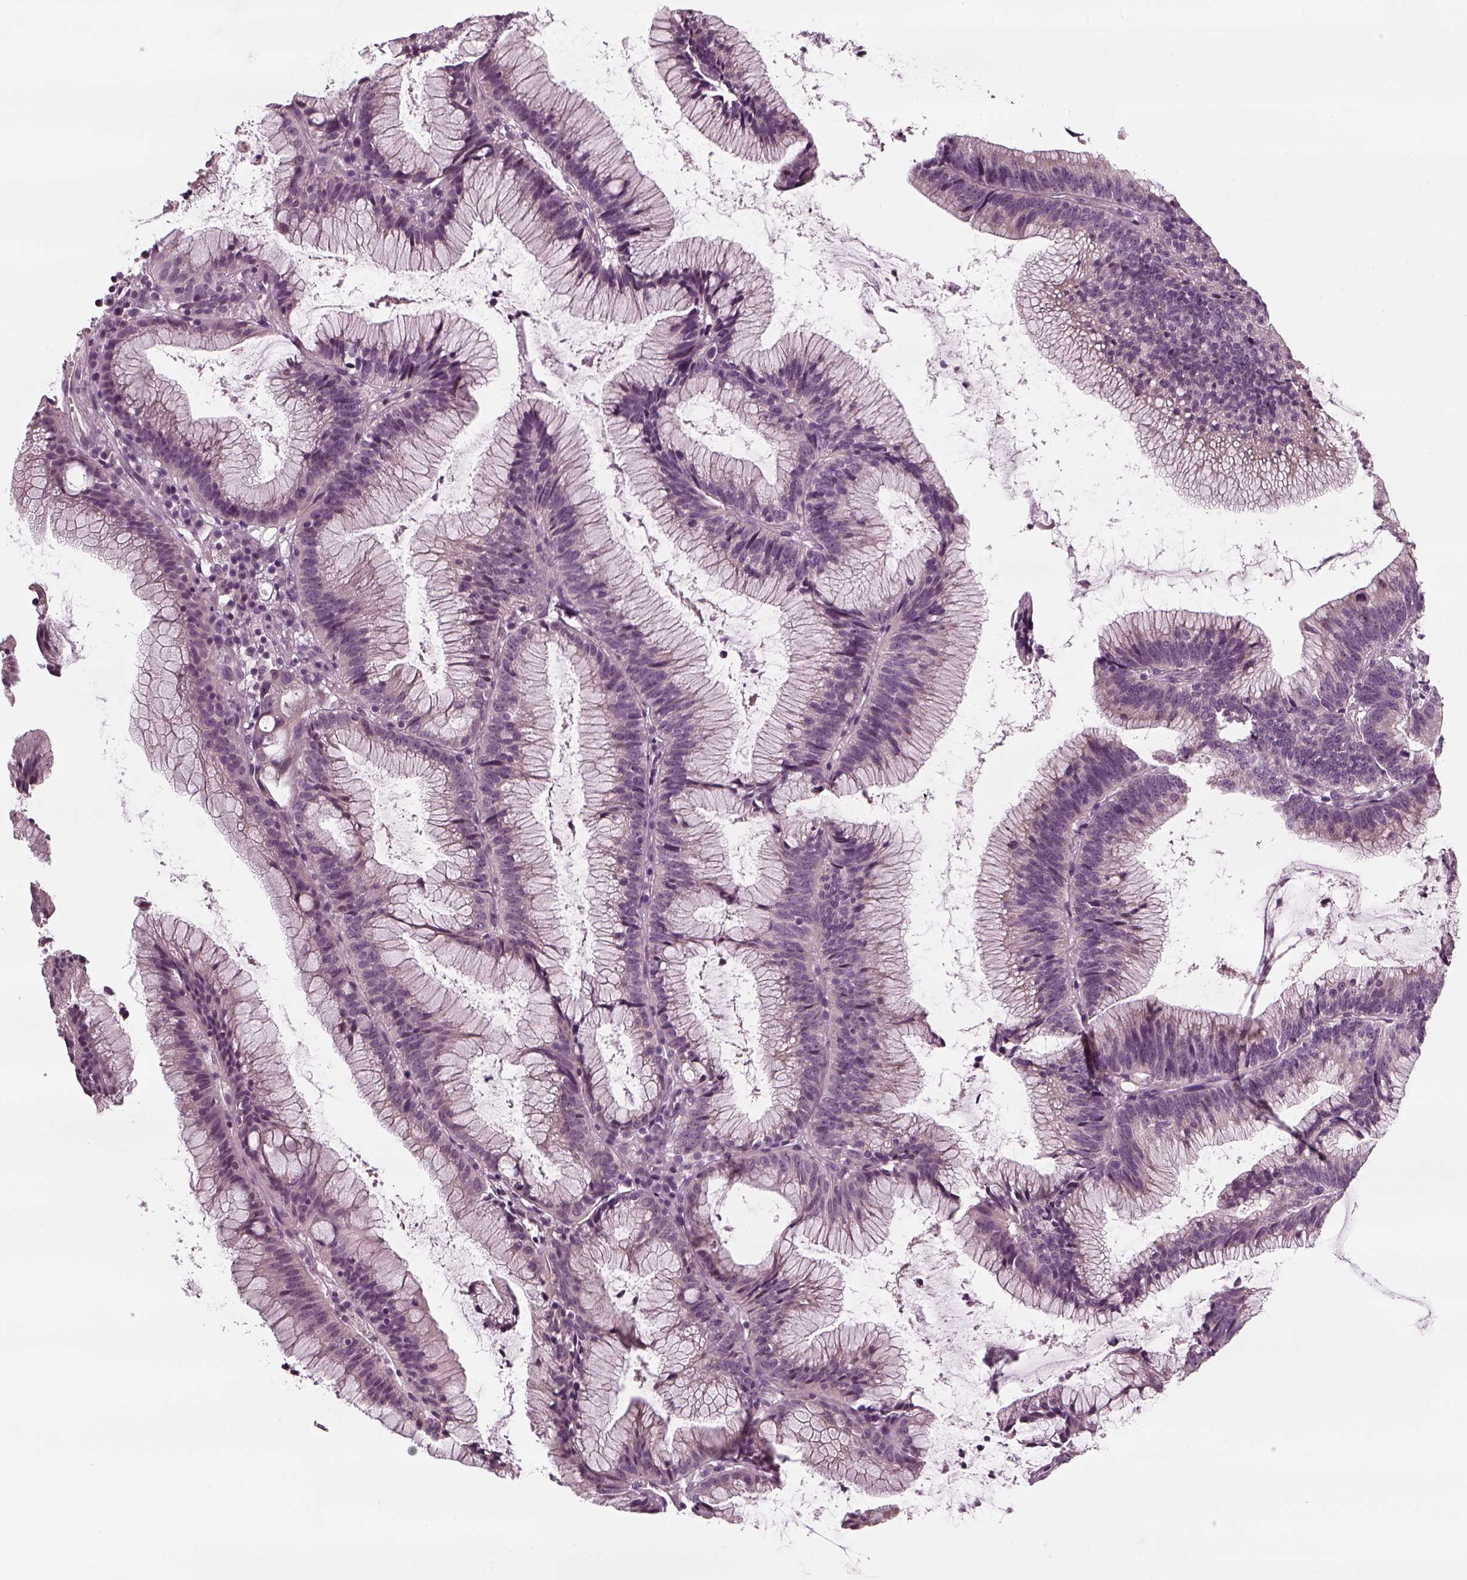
{"staining": {"intensity": "negative", "quantity": "none", "location": "none"}, "tissue": "colorectal cancer", "cell_type": "Tumor cells", "image_type": "cancer", "snomed": [{"axis": "morphology", "description": "Adenocarcinoma, NOS"}, {"axis": "topography", "description": "Colon"}], "caption": "Immunohistochemistry (IHC) image of adenocarcinoma (colorectal) stained for a protein (brown), which exhibits no staining in tumor cells. (Stains: DAB (3,3'-diaminobenzidine) immunohistochemistry (IHC) with hematoxylin counter stain, Microscopy: brightfield microscopy at high magnification).", "gene": "PNMT", "patient": {"sex": "female", "age": 78}}